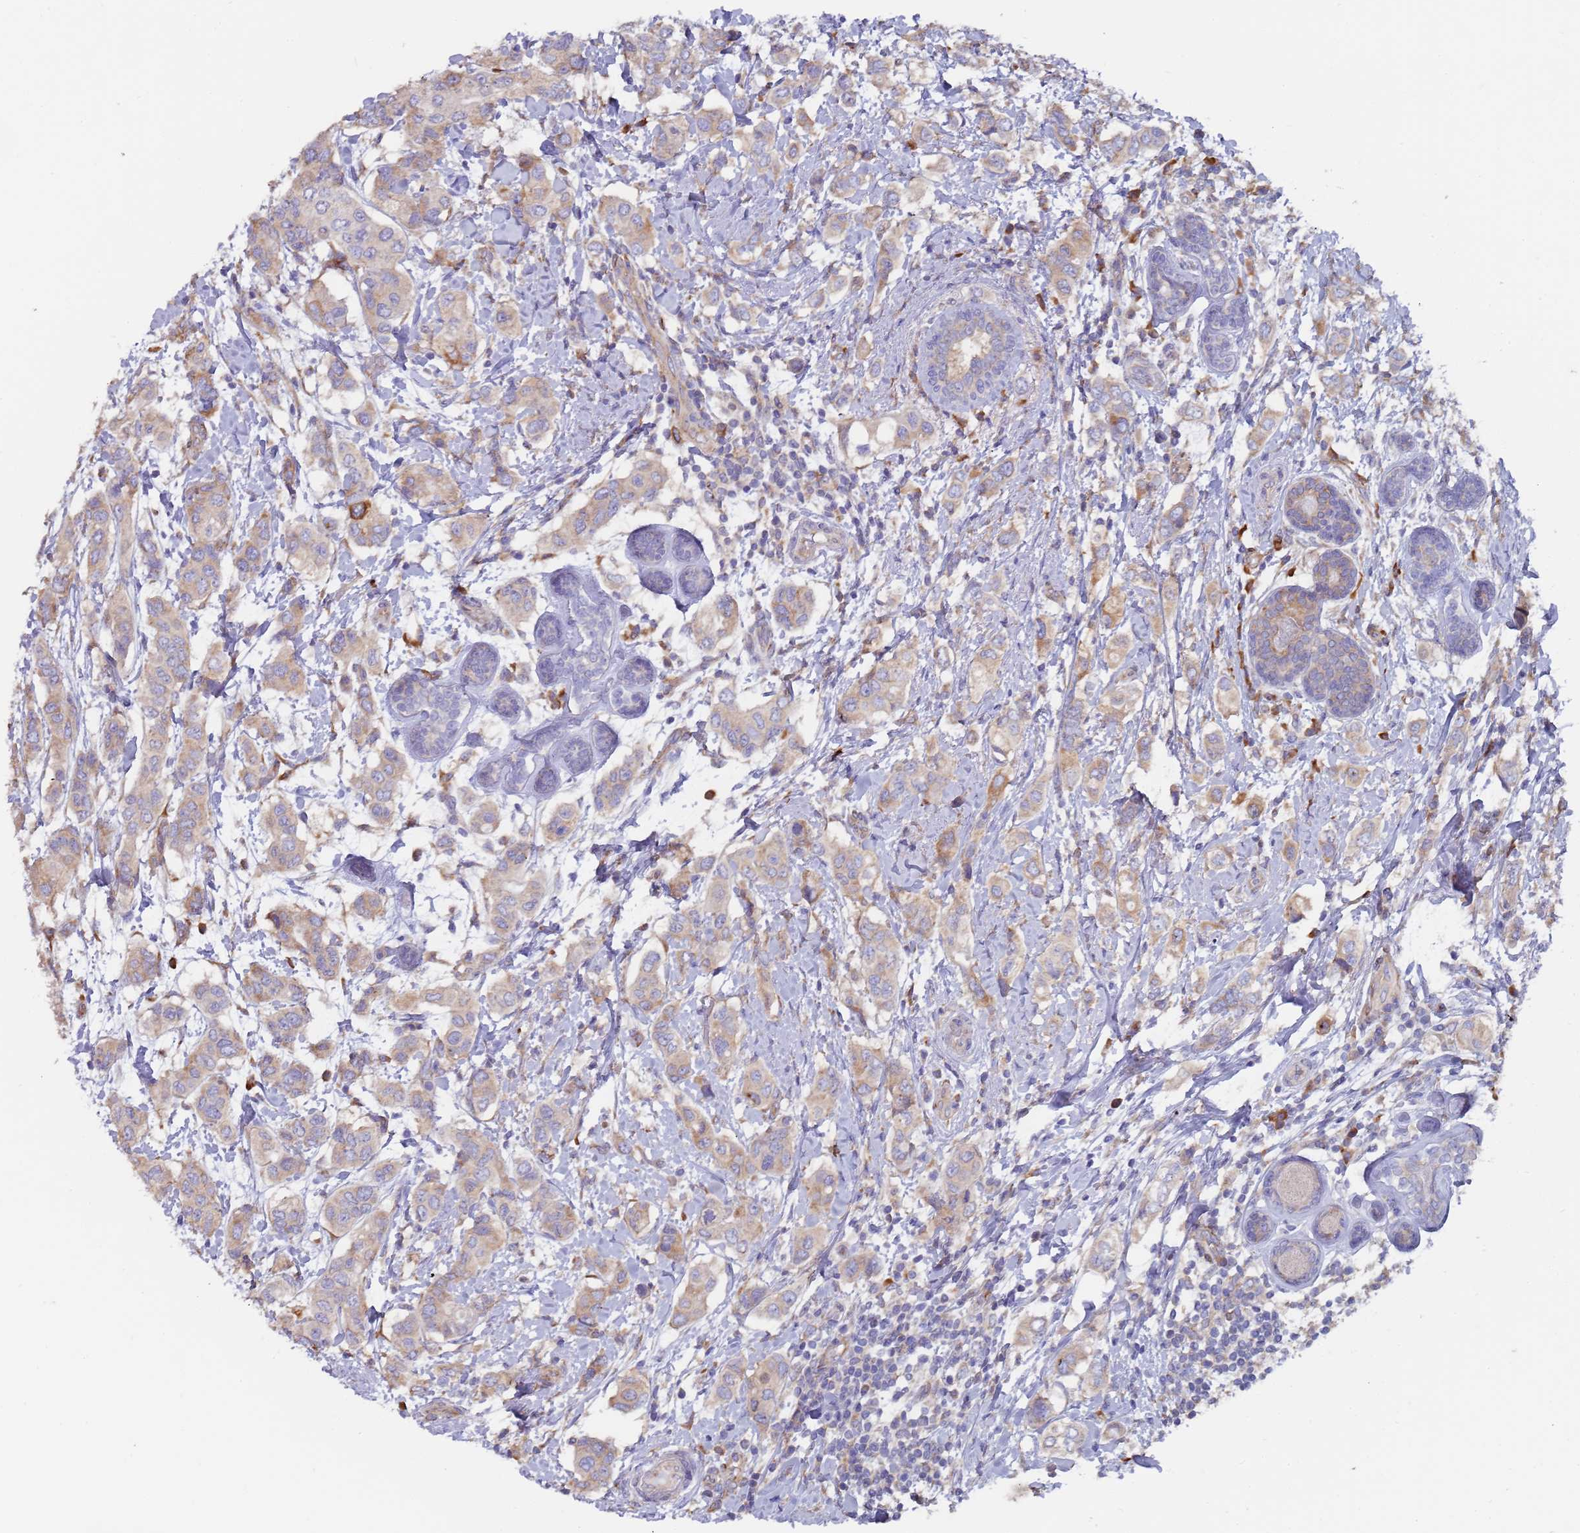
{"staining": {"intensity": "weak", "quantity": ">75%", "location": "cytoplasmic/membranous"}, "tissue": "breast cancer", "cell_type": "Tumor cells", "image_type": "cancer", "snomed": [{"axis": "morphology", "description": "Lobular carcinoma"}, {"axis": "topography", "description": "Breast"}], "caption": "Human breast cancer (lobular carcinoma) stained with a brown dye demonstrates weak cytoplasmic/membranous positive expression in approximately >75% of tumor cells.", "gene": "ZNF844", "patient": {"sex": "female", "age": 51}}